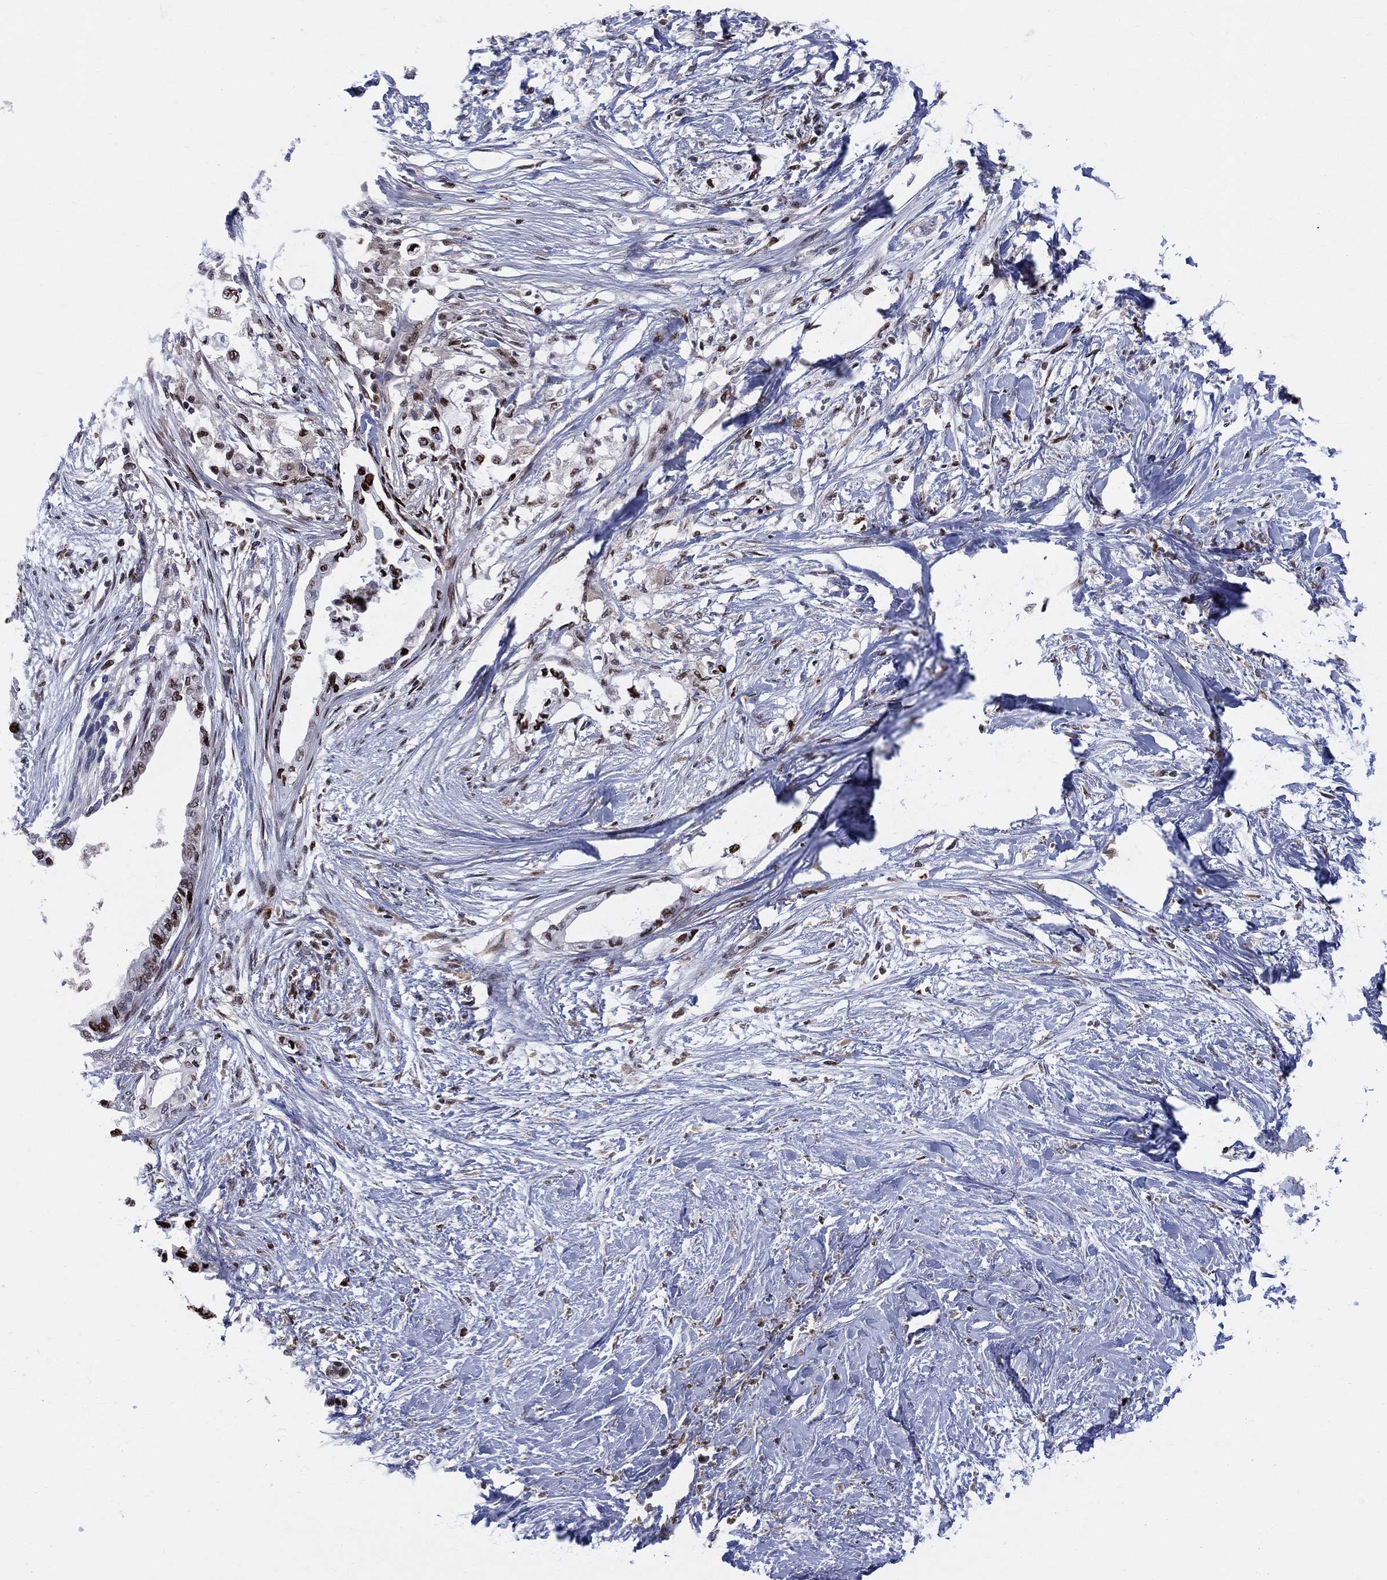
{"staining": {"intensity": "strong", "quantity": "25%-75%", "location": "nuclear"}, "tissue": "pancreatic cancer", "cell_type": "Tumor cells", "image_type": "cancer", "snomed": [{"axis": "morphology", "description": "Normal tissue, NOS"}, {"axis": "morphology", "description": "Adenocarcinoma, NOS"}, {"axis": "topography", "description": "Pancreas"}, {"axis": "topography", "description": "Duodenum"}], "caption": "Human pancreatic adenocarcinoma stained with a brown dye shows strong nuclear positive staining in about 25%-75% of tumor cells.", "gene": "ZNHIT3", "patient": {"sex": "female", "age": 60}}